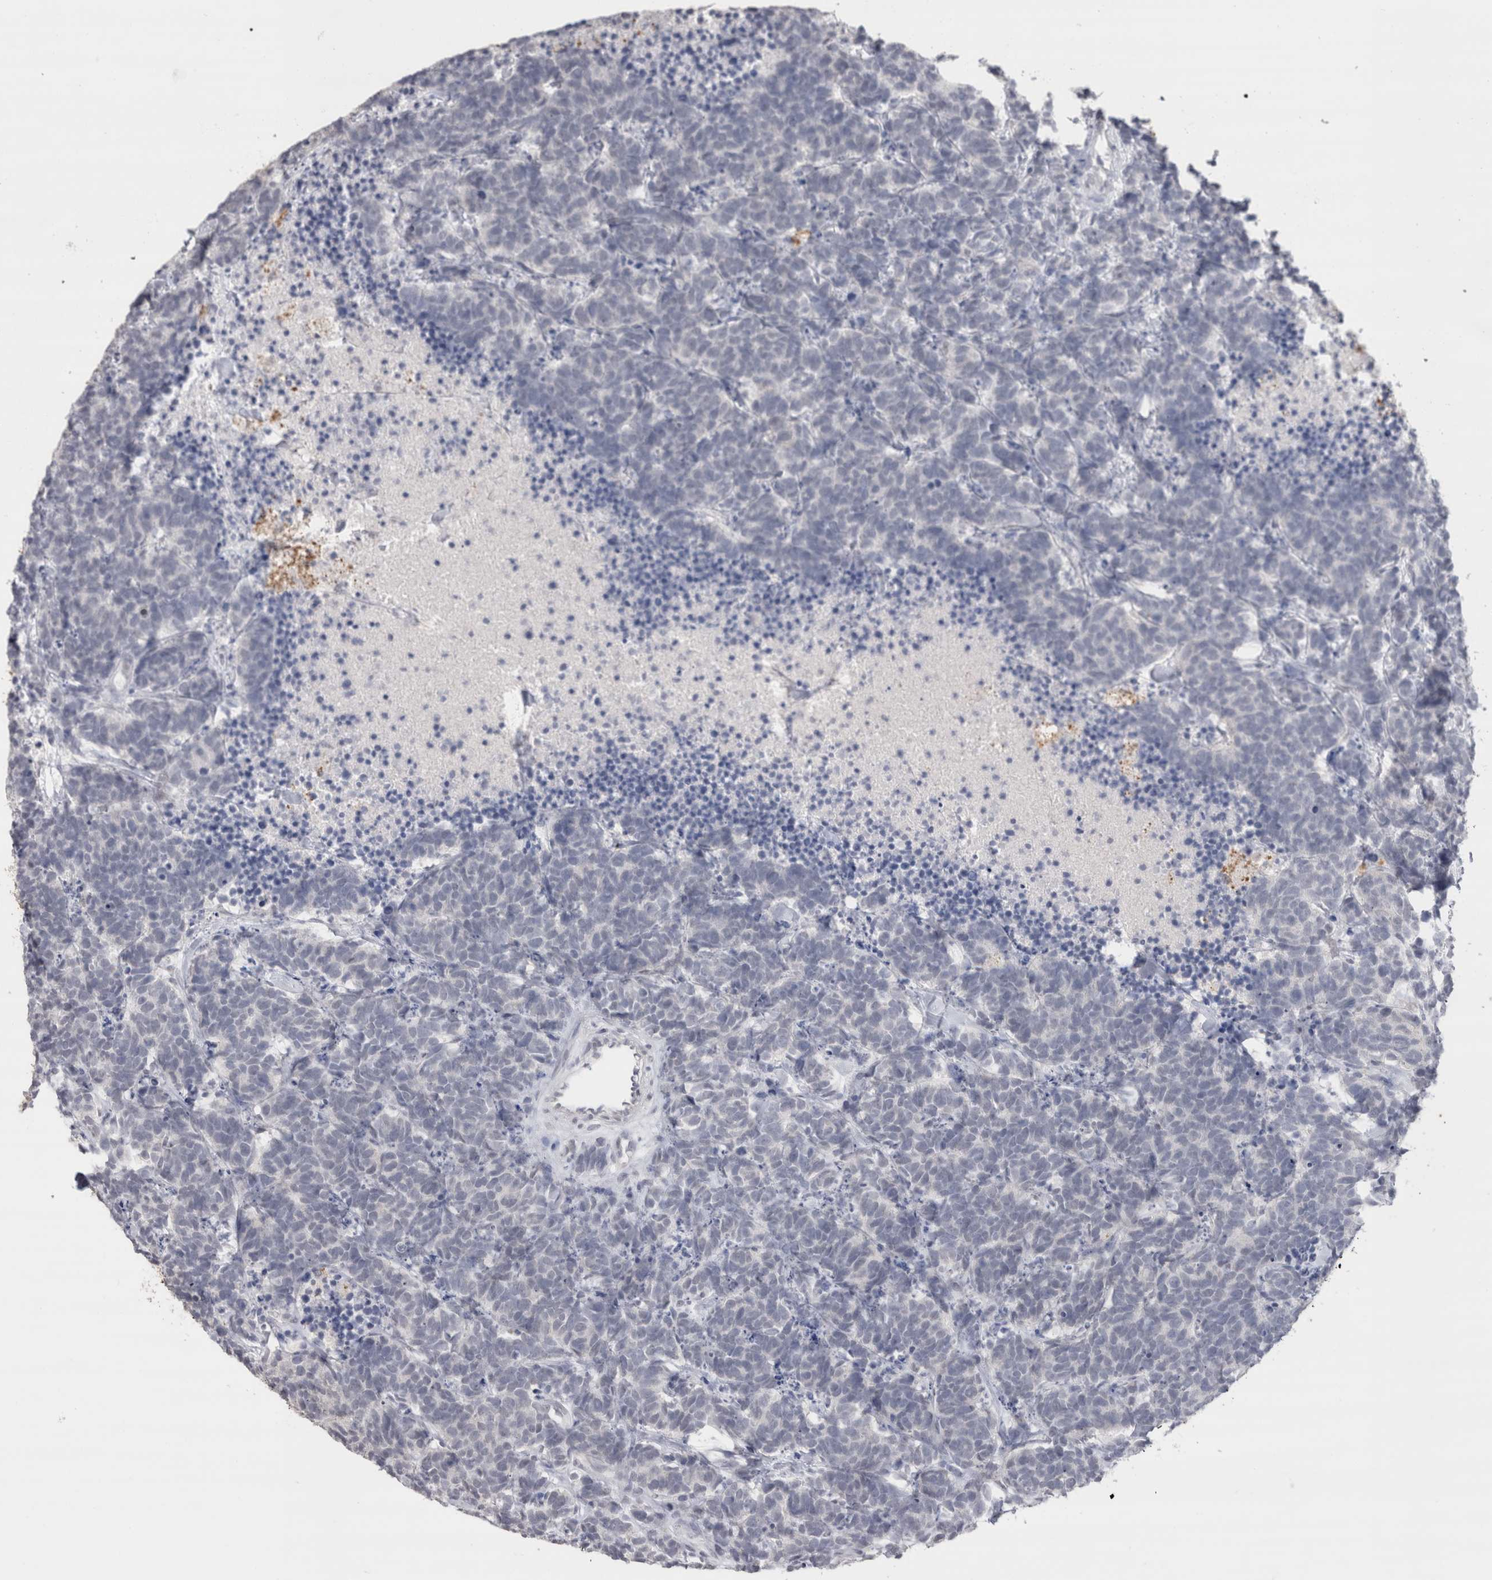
{"staining": {"intensity": "negative", "quantity": "none", "location": "none"}, "tissue": "carcinoid", "cell_type": "Tumor cells", "image_type": "cancer", "snomed": [{"axis": "morphology", "description": "Carcinoma, NOS"}, {"axis": "morphology", "description": "Carcinoid, malignant, NOS"}, {"axis": "topography", "description": "Urinary bladder"}], "caption": "High power microscopy histopathology image of an immunohistochemistry photomicrograph of carcinoma, revealing no significant staining in tumor cells. The staining was performed using DAB to visualize the protein expression in brown, while the nuclei were stained in blue with hematoxylin (Magnification: 20x).", "gene": "CDH17", "patient": {"sex": "male", "age": 57}}